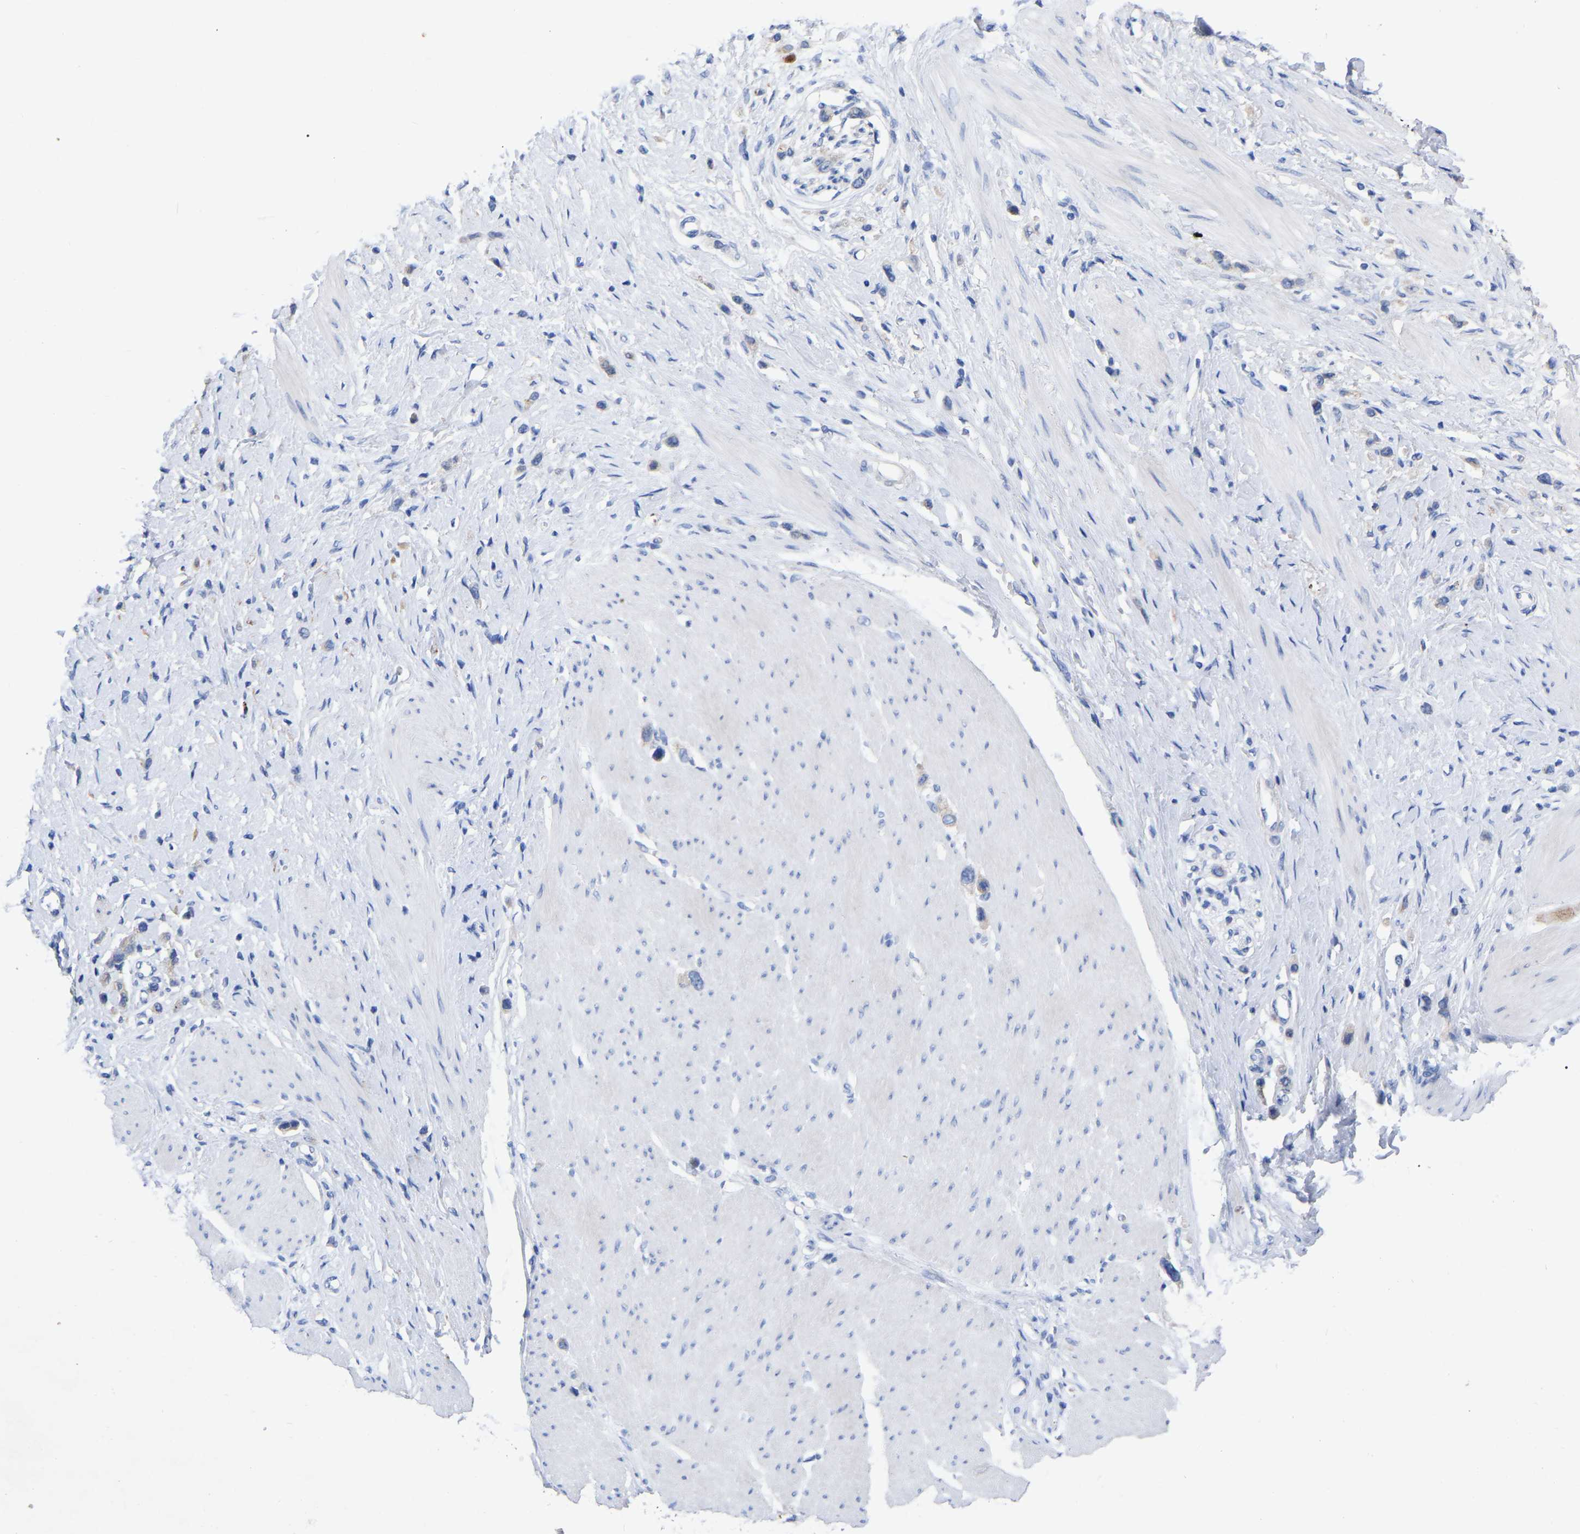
{"staining": {"intensity": "negative", "quantity": "none", "location": "none"}, "tissue": "stomach cancer", "cell_type": "Tumor cells", "image_type": "cancer", "snomed": [{"axis": "morphology", "description": "Adenocarcinoma, NOS"}, {"axis": "topography", "description": "Stomach"}], "caption": "Image shows no significant protein expression in tumor cells of stomach cancer (adenocarcinoma).", "gene": "STRIP2", "patient": {"sex": "female", "age": 65}}